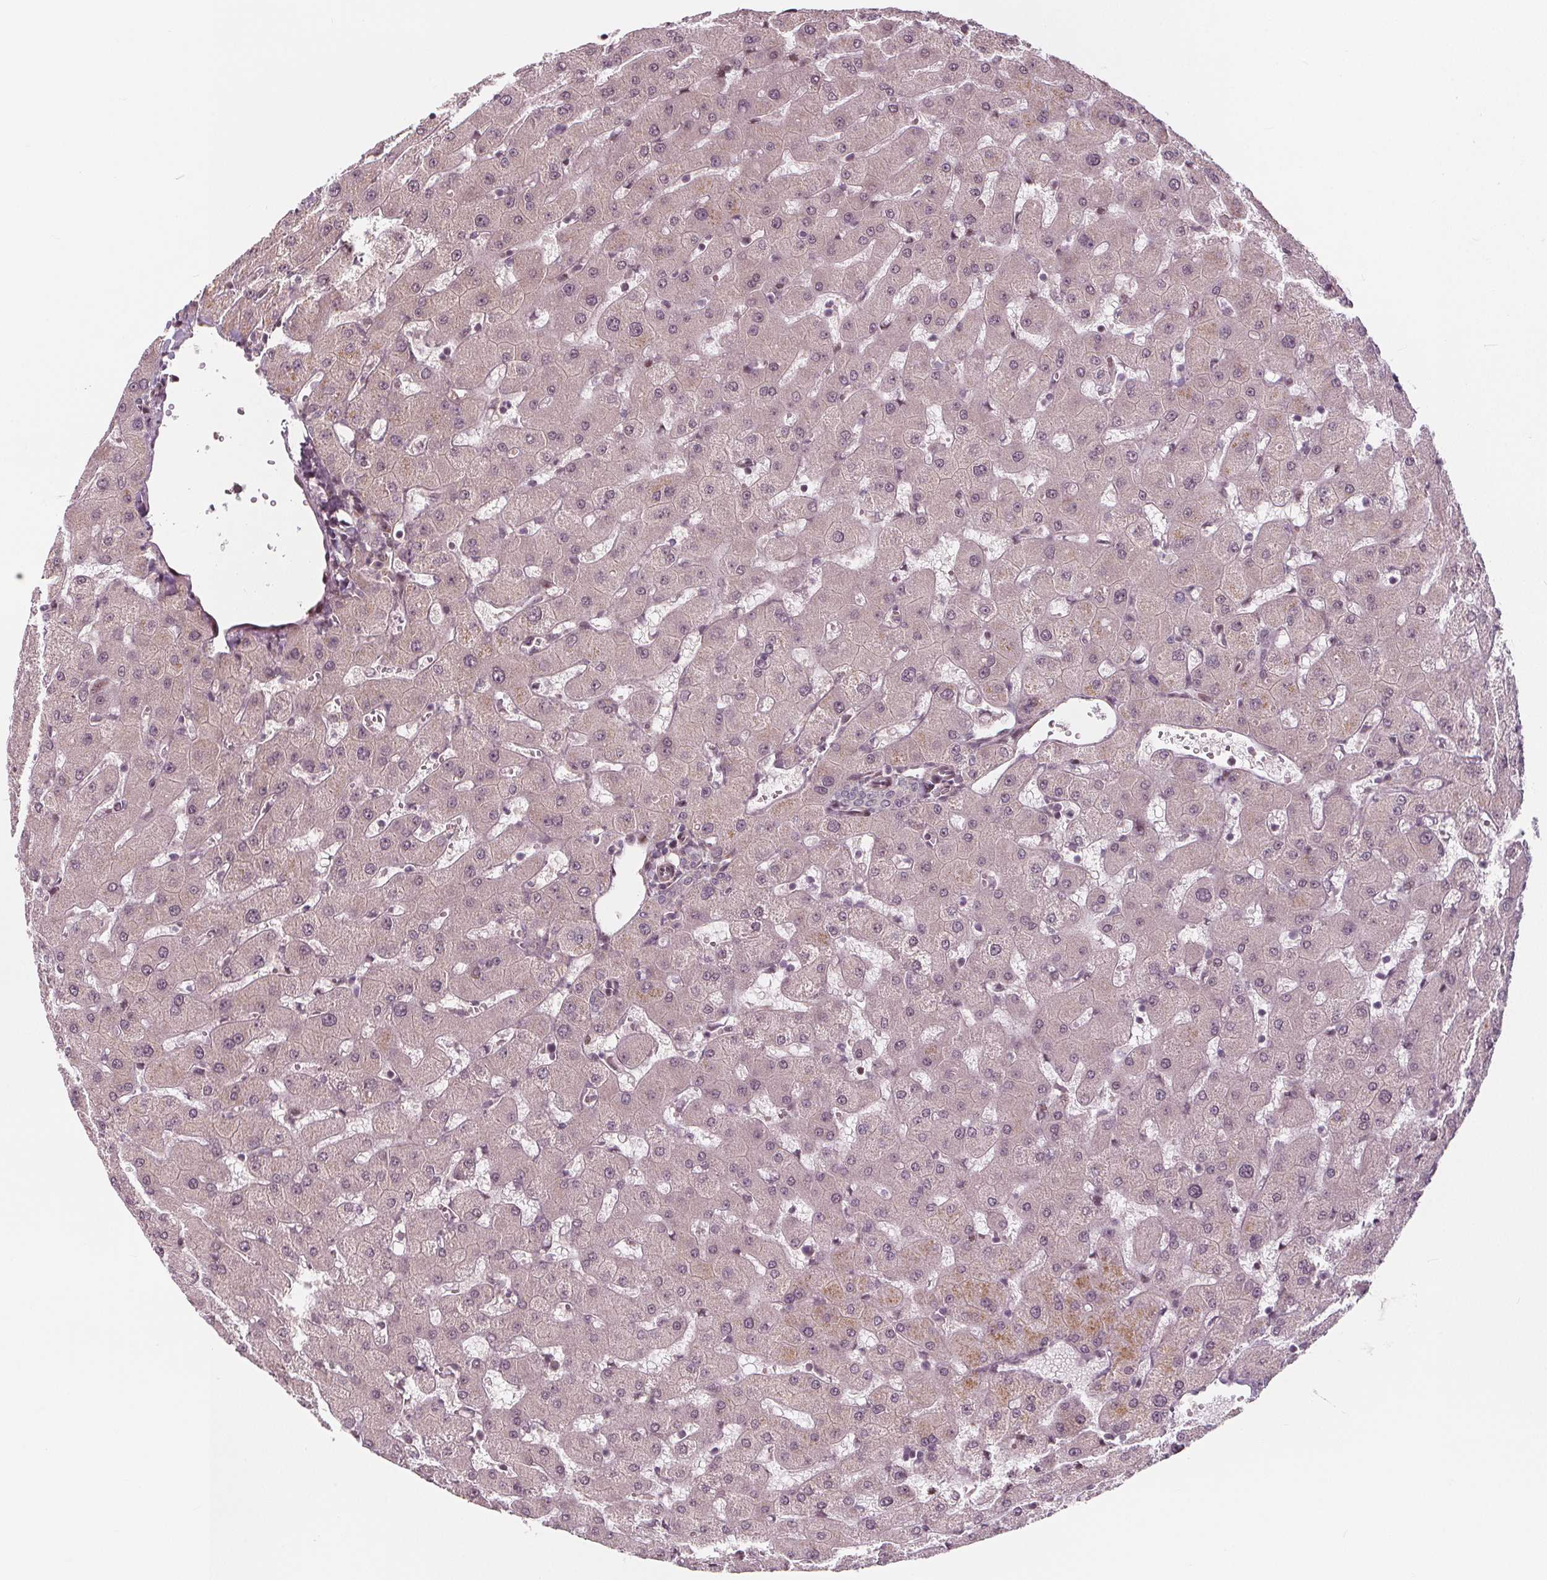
{"staining": {"intensity": "negative", "quantity": "none", "location": "none"}, "tissue": "liver", "cell_type": "Cholangiocytes", "image_type": "normal", "snomed": [{"axis": "morphology", "description": "Normal tissue, NOS"}, {"axis": "topography", "description": "Liver"}], "caption": "Cholangiocytes show no significant protein staining in normal liver. The staining is performed using DAB brown chromogen with nuclei counter-stained in using hematoxylin.", "gene": "AKT1S1", "patient": {"sex": "female", "age": 63}}